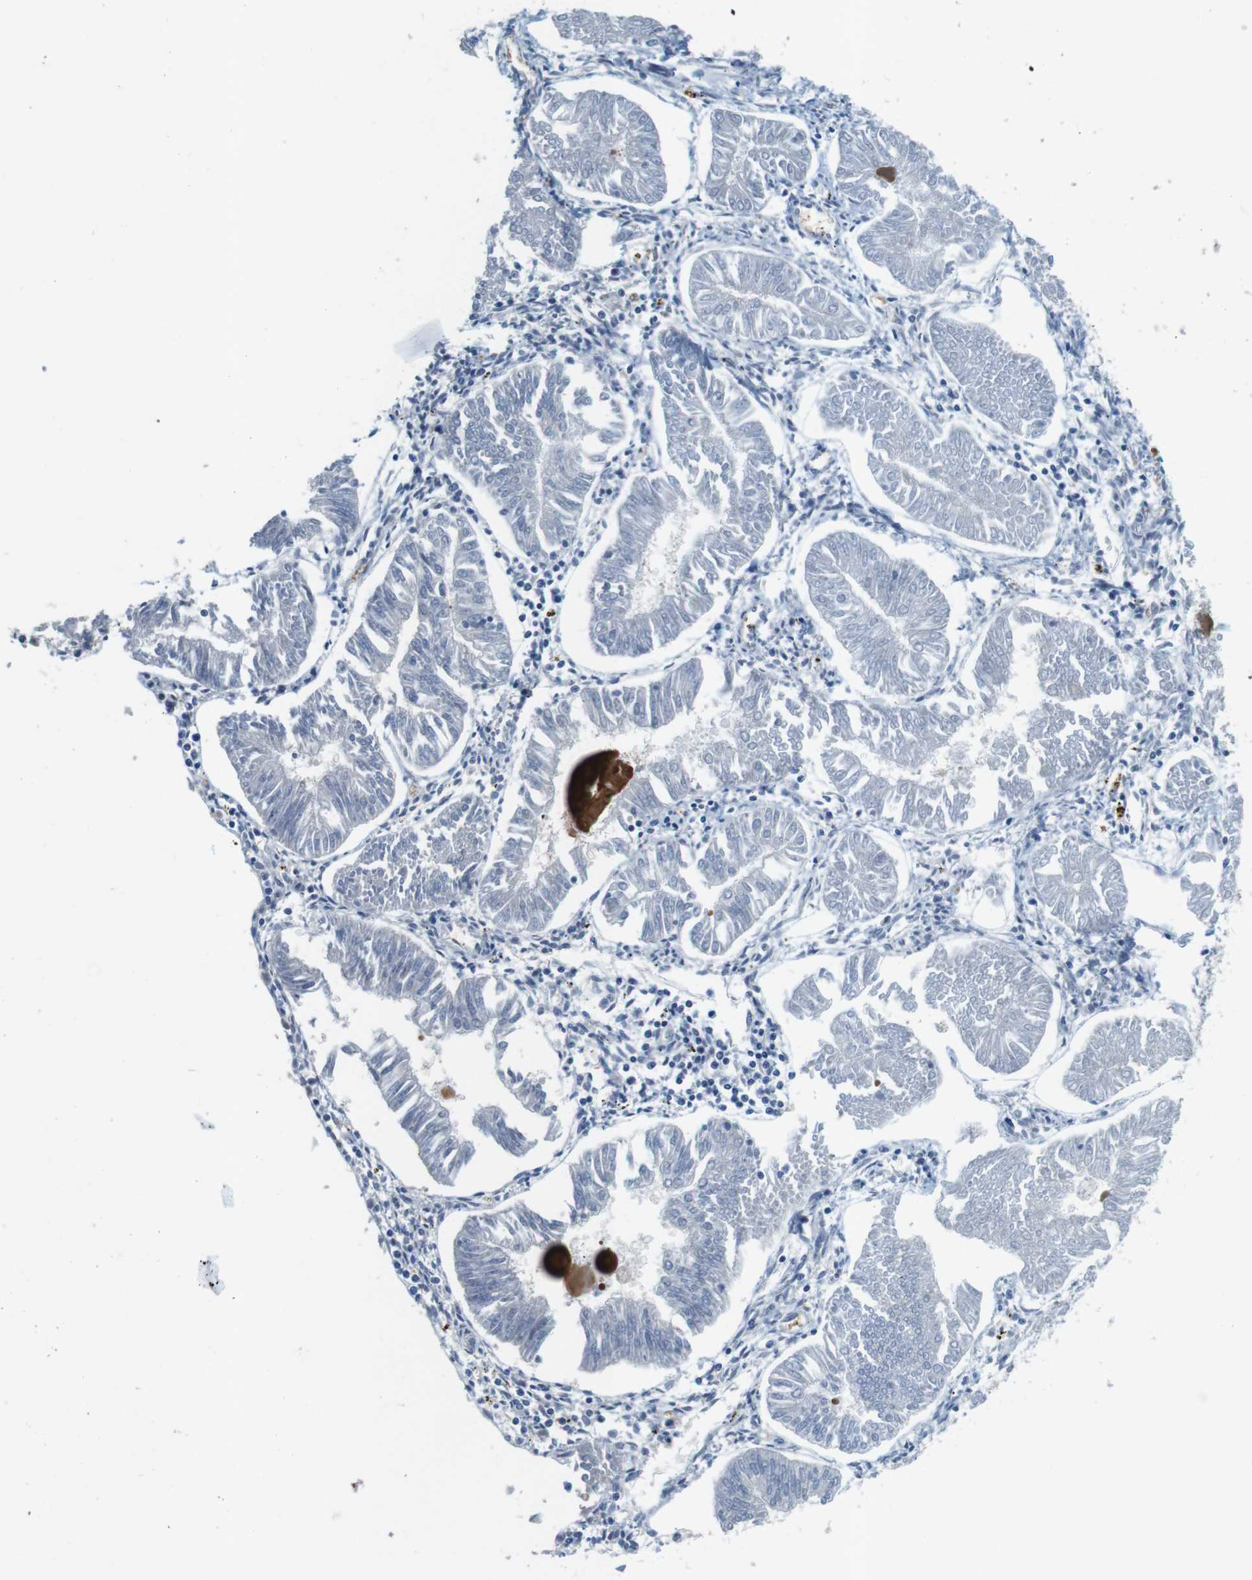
{"staining": {"intensity": "negative", "quantity": "none", "location": "none"}, "tissue": "endometrial cancer", "cell_type": "Tumor cells", "image_type": "cancer", "snomed": [{"axis": "morphology", "description": "Adenocarcinoma, NOS"}, {"axis": "topography", "description": "Endometrium"}], "caption": "Histopathology image shows no significant protein positivity in tumor cells of adenocarcinoma (endometrial). (DAB (3,3'-diaminobenzidine) immunohistochemistry visualized using brightfield microscopy, high magnification).", "gene": "TYW1", "patient": {"sex": "female", "age": 53}}